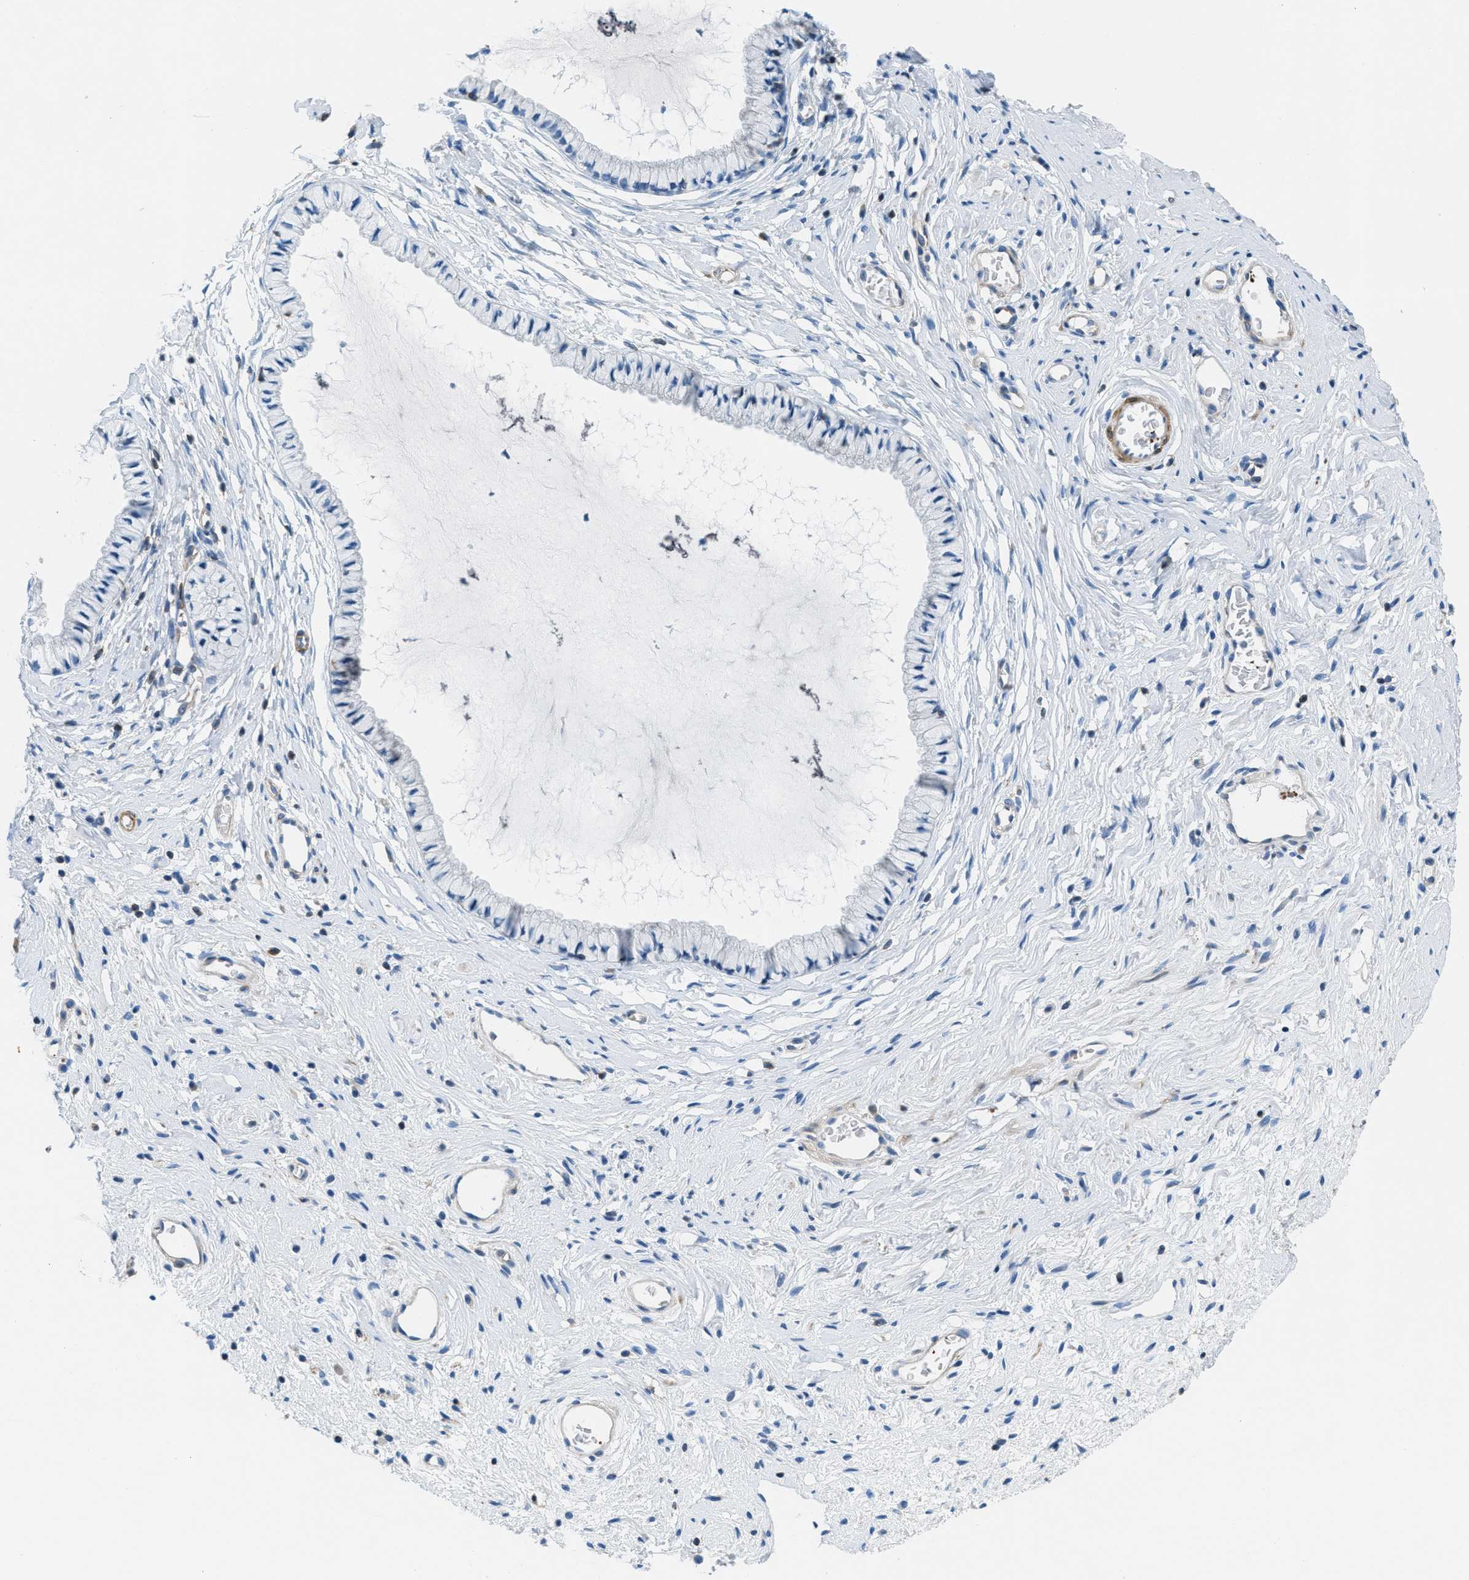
{"staining": {"intensity": "negative", "quantity": "none", "location": "none"}, "tissue": "cervix", "cell_type": "Glandular cells", "image_type": "normal", "snomed": [{"axis": "morphology", "description": "Normal tissue, NOS"}, {"axis": "topography", "description": "Cervix"}], "caption": "Photomicrograph shows no significant protein positivity in glandular cells of benign cervix. (Immunohistochemistry, brightfield microscopy, high magnification).", "gene": "MAPRE2", "patient": {"sex": "female", "age": 77}}